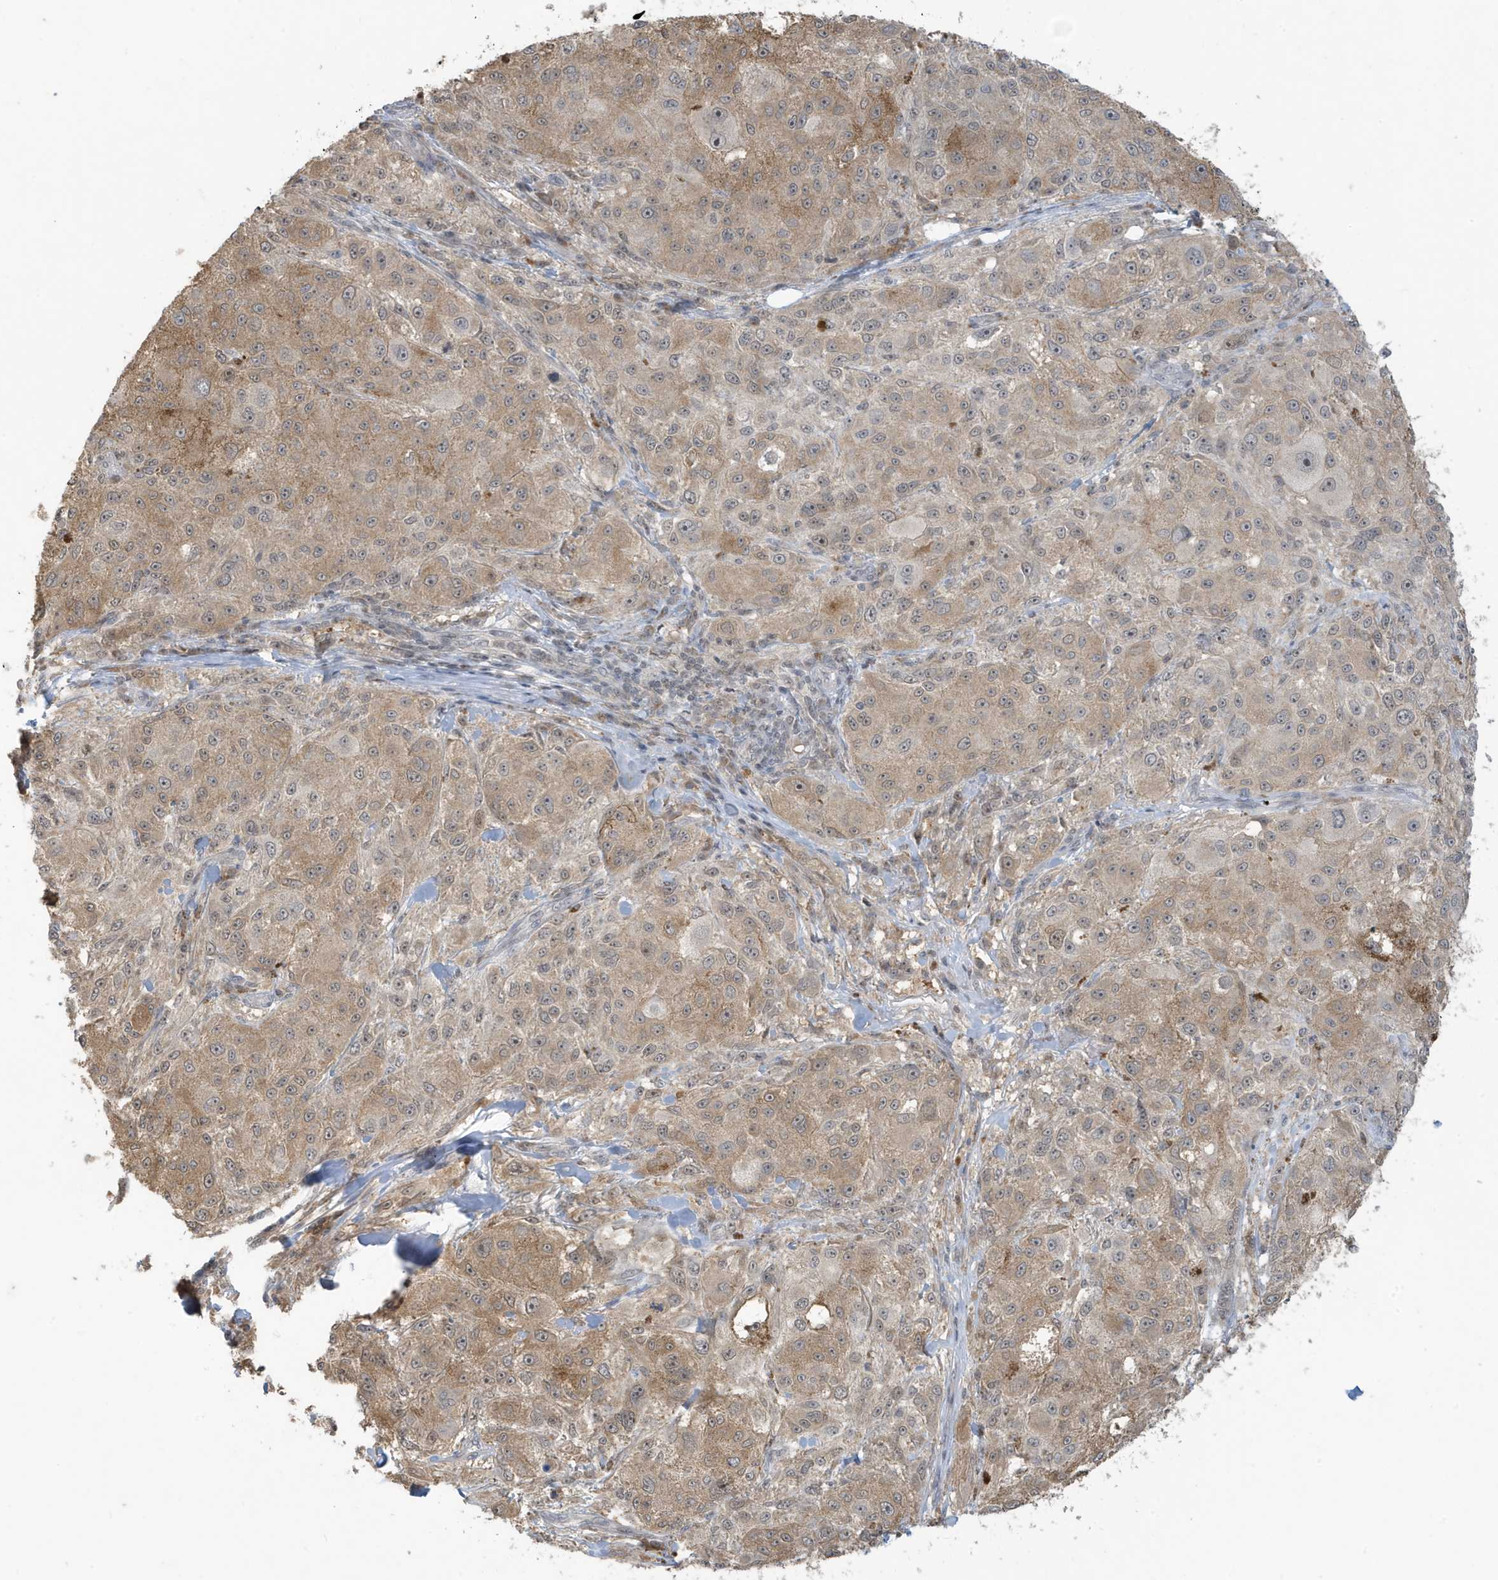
{"staining": {"intensity": "moderate", "quantity": ">75%", "location": "cytoplasmic/membranous"}, "tissue": "melanoma", "cell_type": "Tumor cells", "image_type": "cancer", "snomed": [{"axis": "morphology", "description": "Necrosis, NOS"}, {"axis": "morphology", "description": "Malignant melanoma, NOS"}, {"axis": "topography", "description": "Skin"}], "caption": "A brown stain shows moderate cytoplasmic/membranous staining of a protein in human malignant melanoma tumor cells. The protein is stained brown, and the nuclei are stained in blue (DAB IHC with brightfield microscopy, high magnification).", "gene": "PRRT3", "patient": {"sex": "female", "age": 87}}